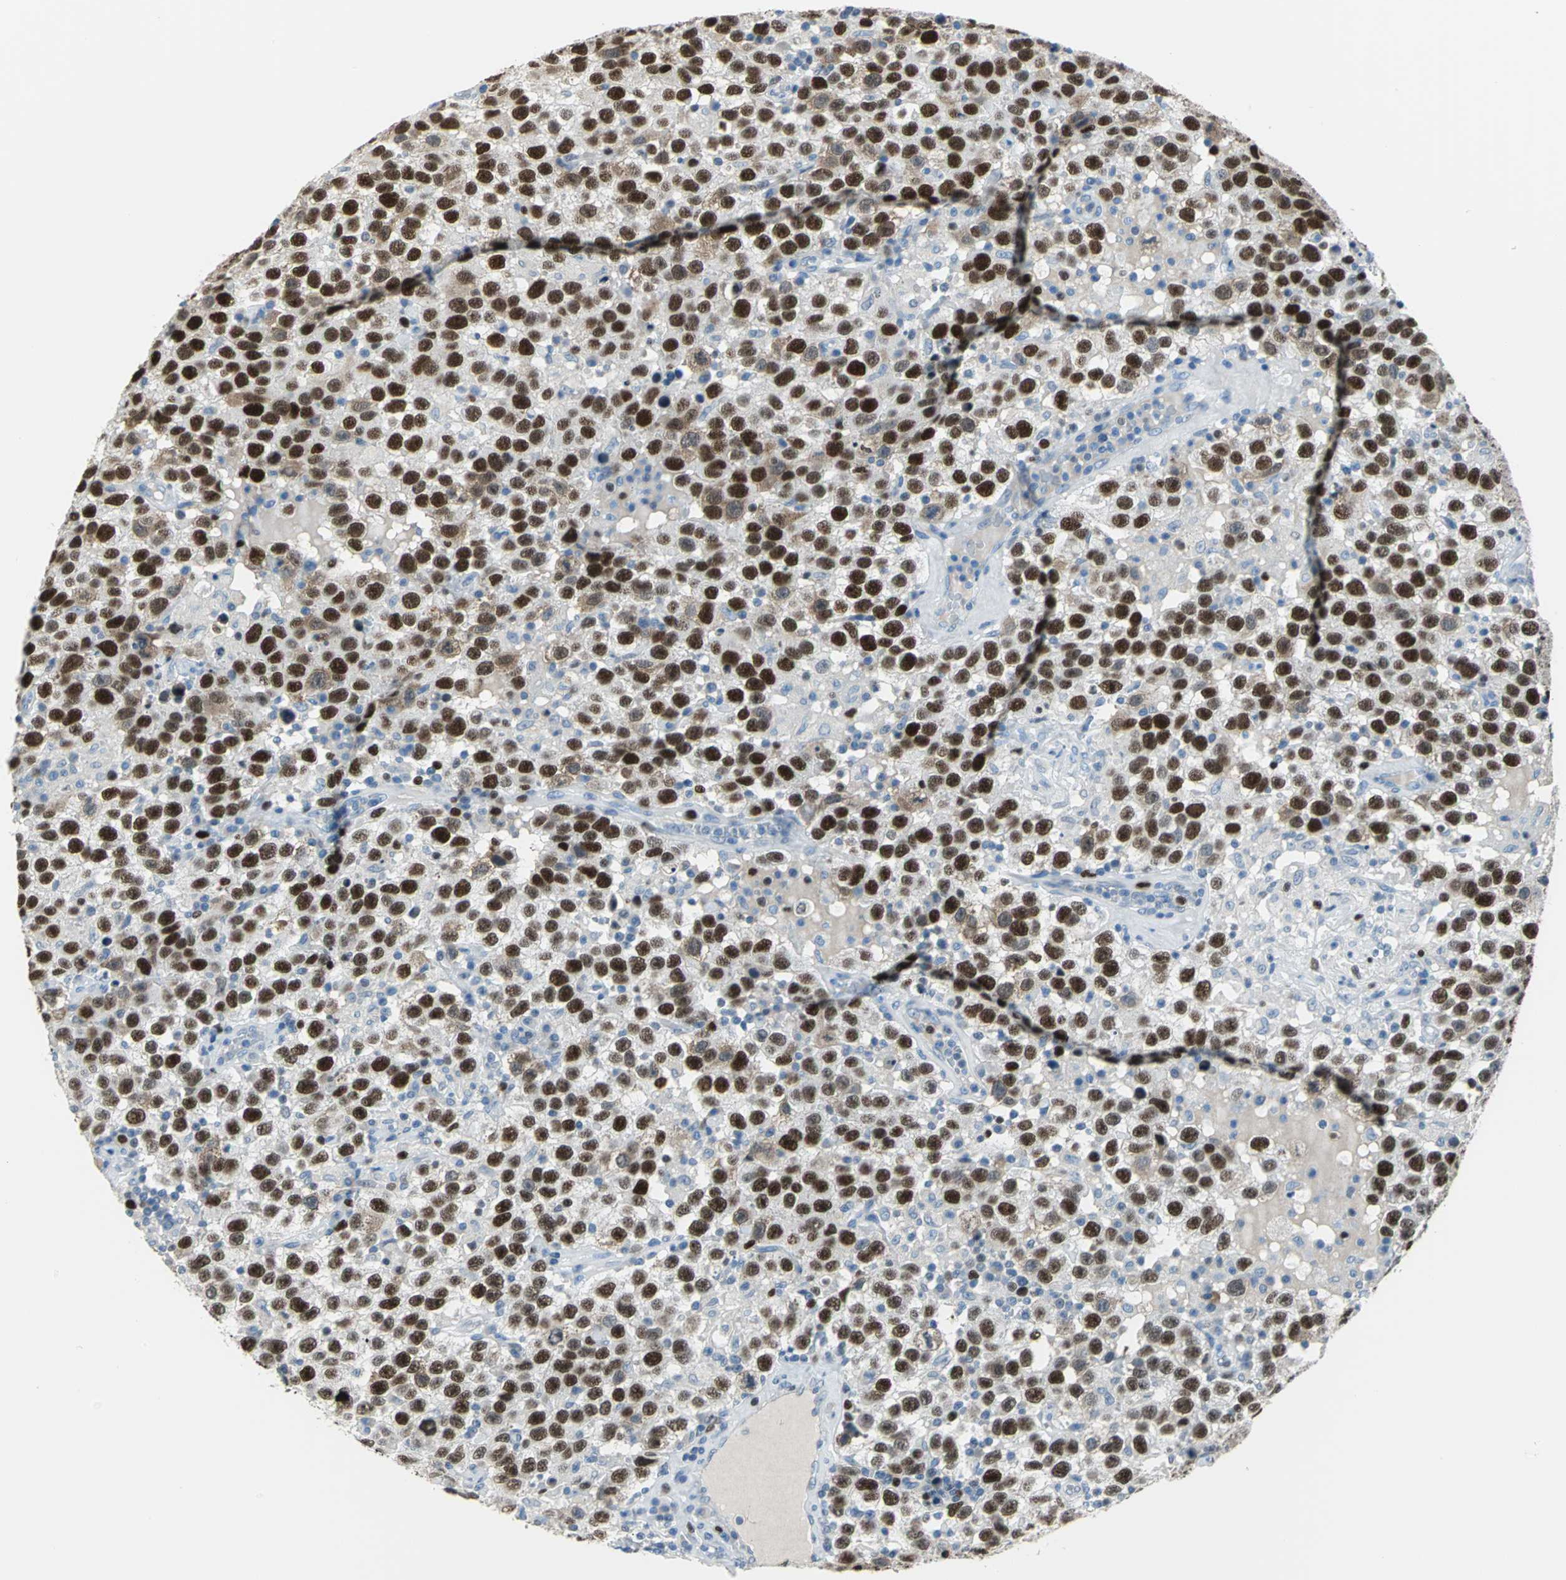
{"staining": {"intensity": "strong", "quantity": ">75%", "location": "cytoplasmic/membranous"}, "tissue": "testis cancer", "cell_type": "Tumor cells", "image_type": "cancer", "snomed": [{"axis": "morphology", "description": "Seminoma, NOS"}, {"axis": "topography", "description": "Testis"}], "caption": "Immunohistochemistry (IHC) staining of testis cancer (seminoma), which exhibits high levels of strong cytoplasmic/membranous staining in approximately >75% of tumor cells indicating strong cytoplasmic/membranous protein expression. The staining was performed using DAB (brown) for protein detection and nuclei were counterstained in hematoxylin (blue).", "gene": "MCM3", "patient": {"sex": "male", "age": 41}}